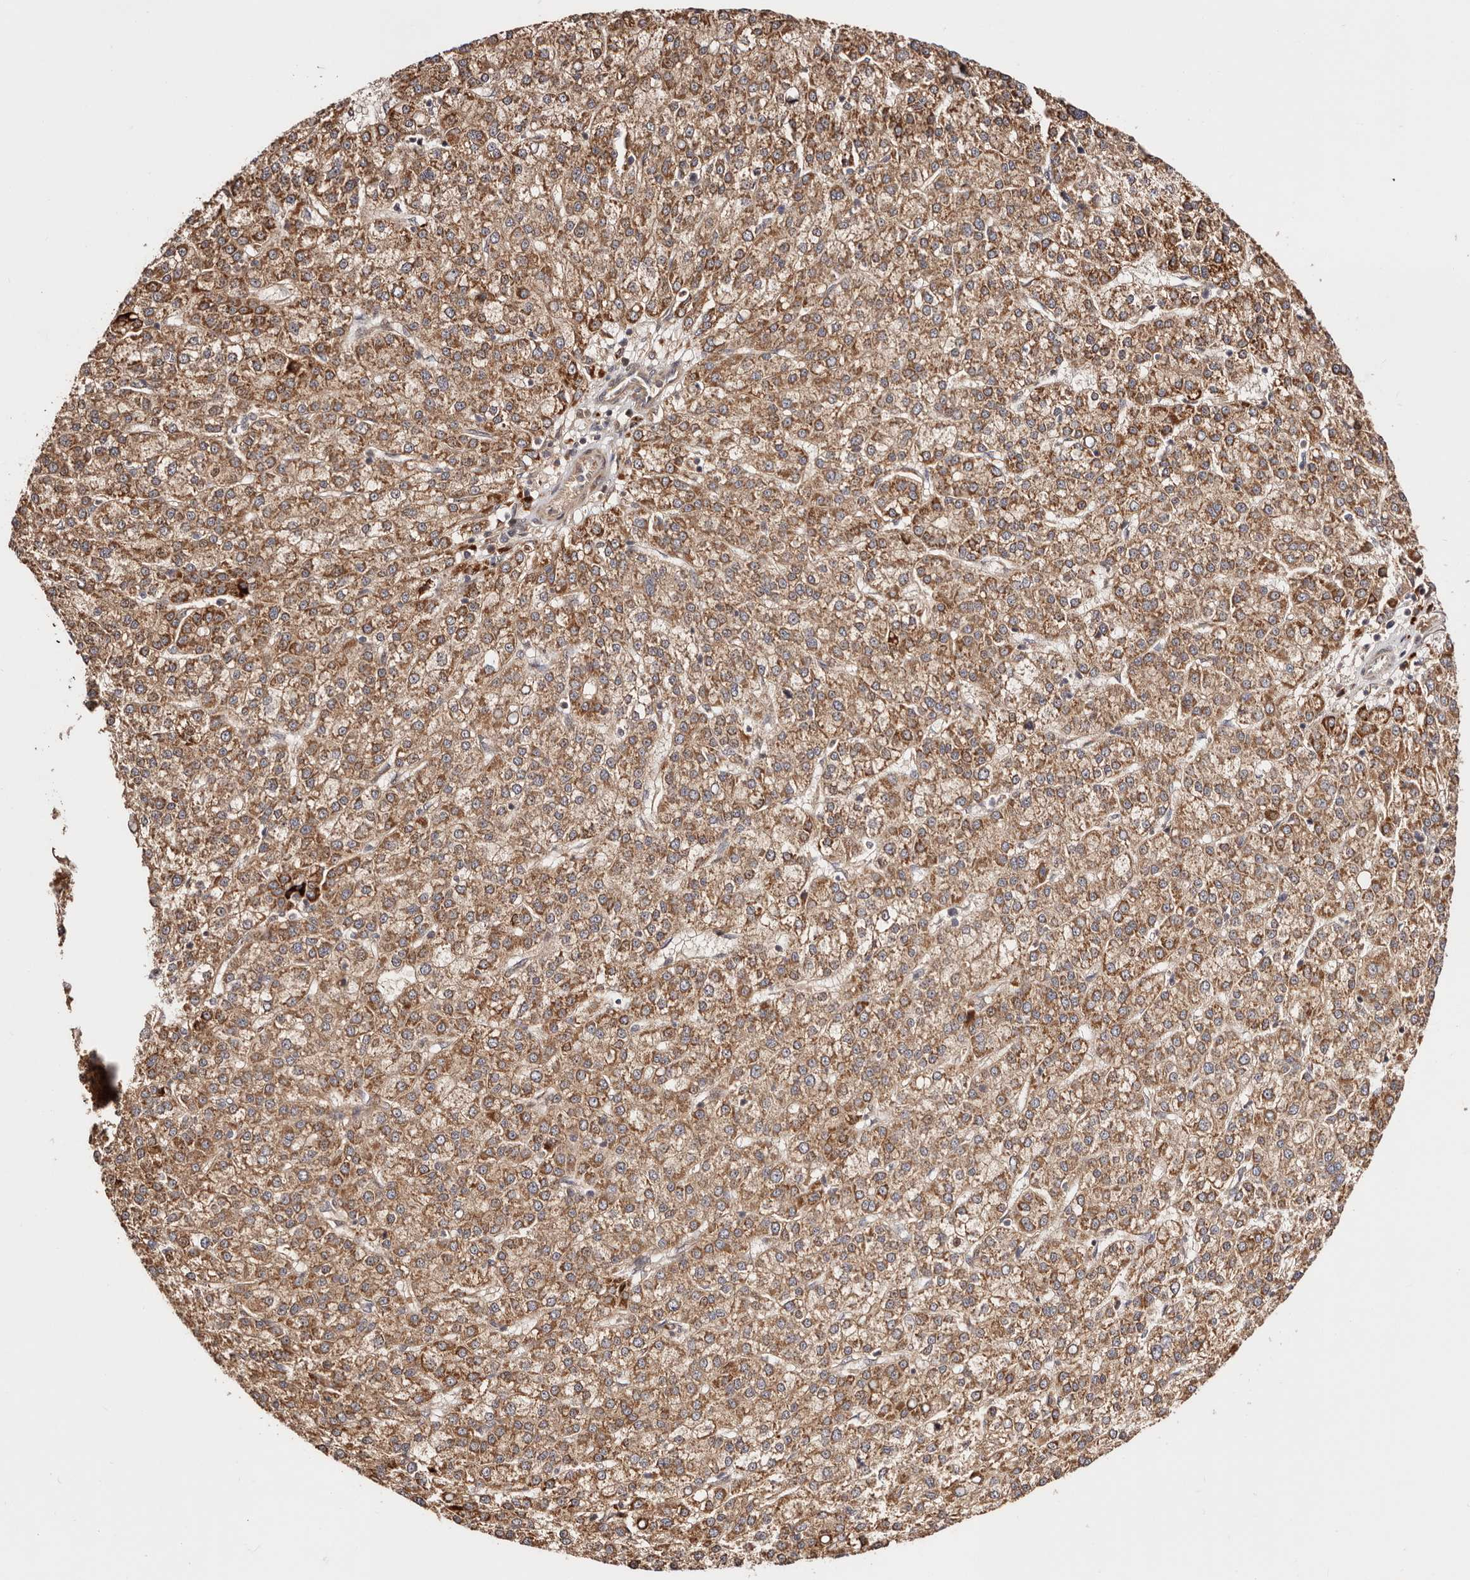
{"staining": {"intensity": "moderate", "quantity": ">75%", "location": "cytoplasmic/membranous"}, "tissue": "liver cancer", "cell_type": "Tumor cells", "image_type": "cancer", "snomed": [{"axis": "morphology", "description": "Carcinoma, Hepatocellular, NOS"}, {"axis": "topography", "description": "Liver"}], "caption": "The histopathology image demonstrates staining of liver cancer, revealing moderate cytoplasmic/membranous protein positivity (brown color) within tumor cells. Using DAB (3,3'-diaminobenzidine) (brown) and hematoxylin (blue) stains, captured at high magnification using brightfield microscopy.", "gene": "PTPN22", "patient": {"sex": "female", "age": 58}}